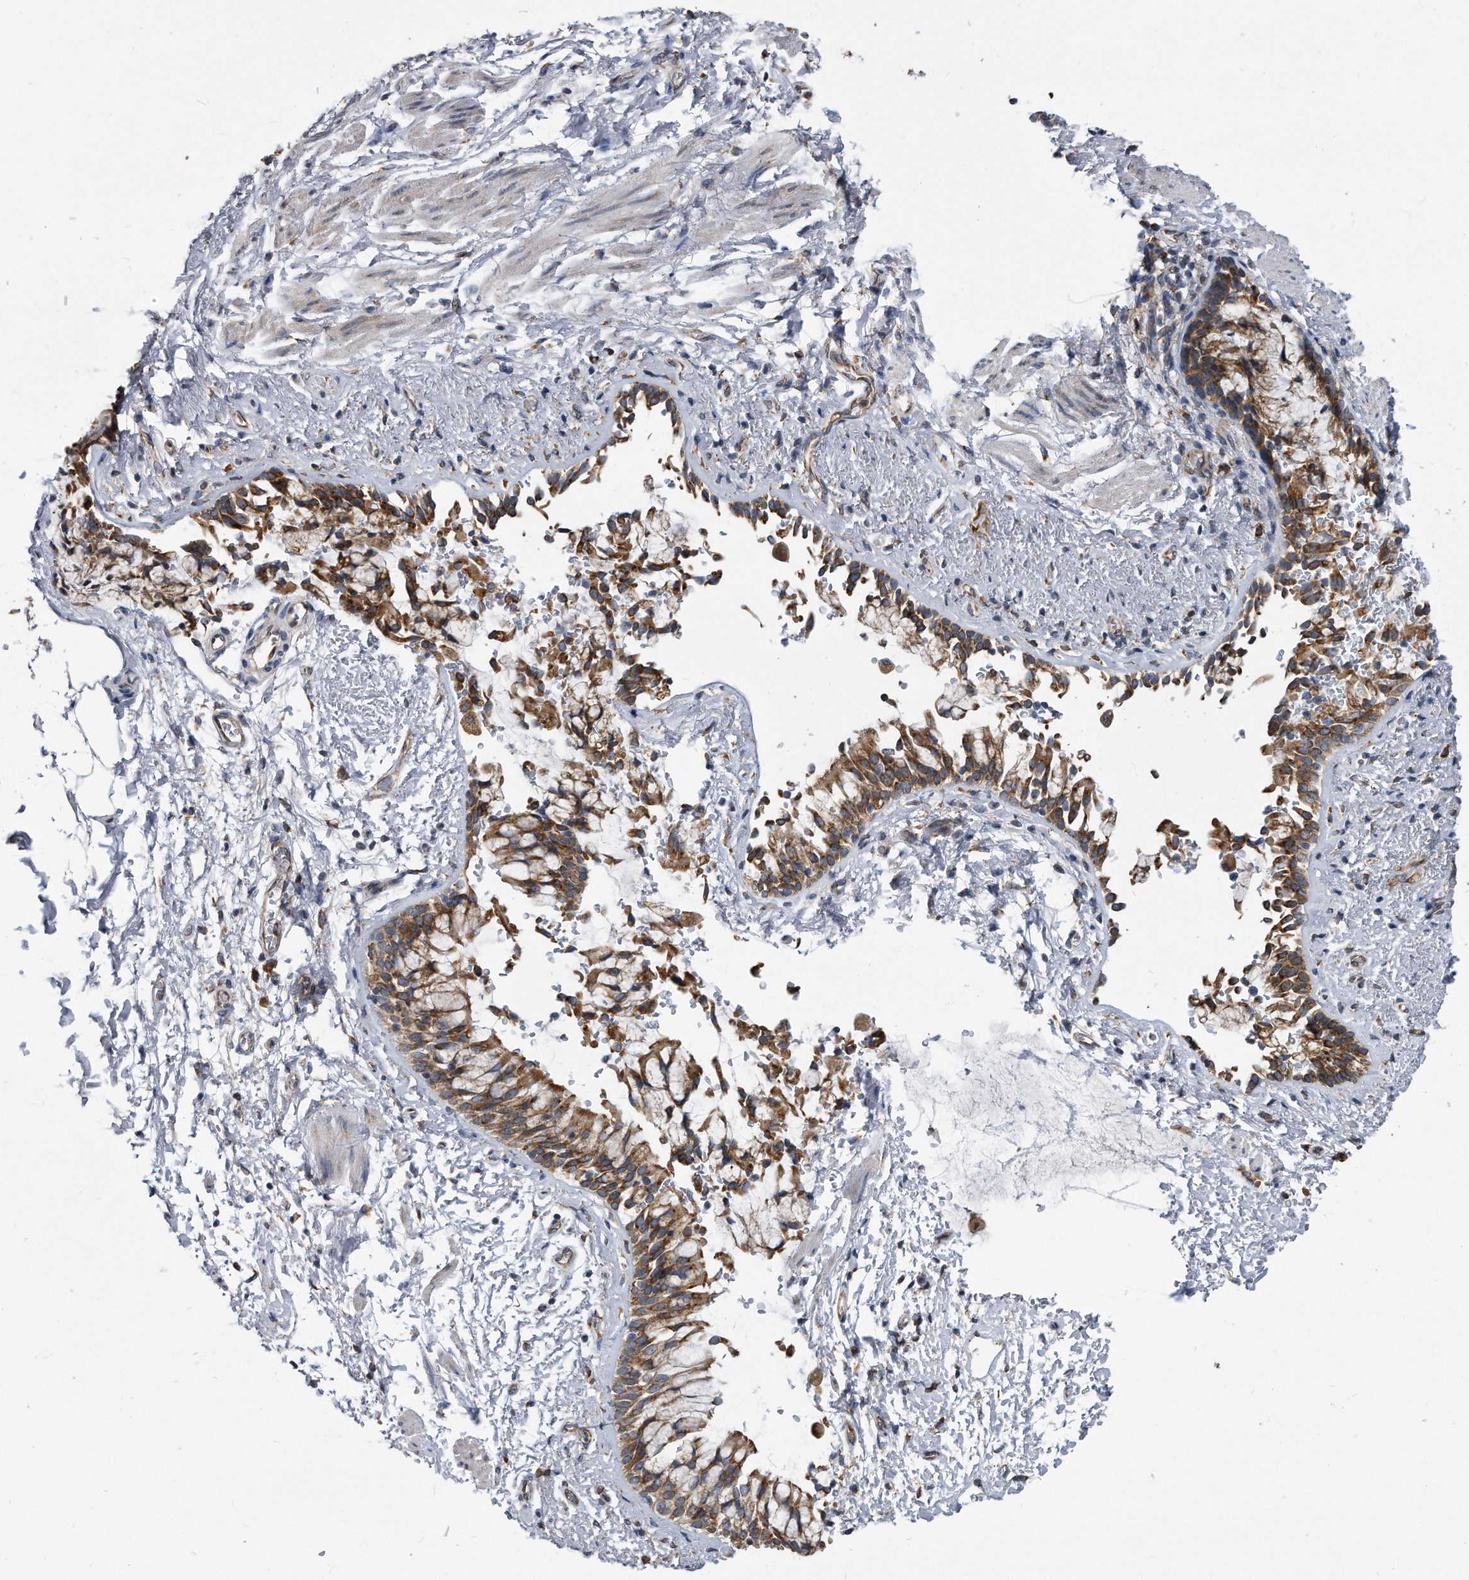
{"staining": {"intensity": "strong", "quantity": ">75%", "location": "cytoplasmic/membranous"}, "tissue": "bronchus", "cell_type": "Respiratory epithelial cells", "image_type": "normal", "snomed": [{"axis": "morphology", "description": "Normal tissue, NOS"}, {"axis": "morphology", "description": "Inflammation, NOS"}, {"axis": "topography", "description": "Cartilage tissue"}, {"axis": "topography", "description": "Bronchus"}, {"axis": "topography", "description": "Lung"}], "caption": "Immunohistochemistry (IHC) image of normal bronchus: bronchus stained using immunohistochemistry (IHC) exhibits high levels of strong protein expression localized specifically in the cytoplasmic/membranous of respiratory epithelial cells, appearing as a cytoplasmic/membranous brown color.", "gene": "CCDC47", "patient": {"sex": "female", "age": 64}}